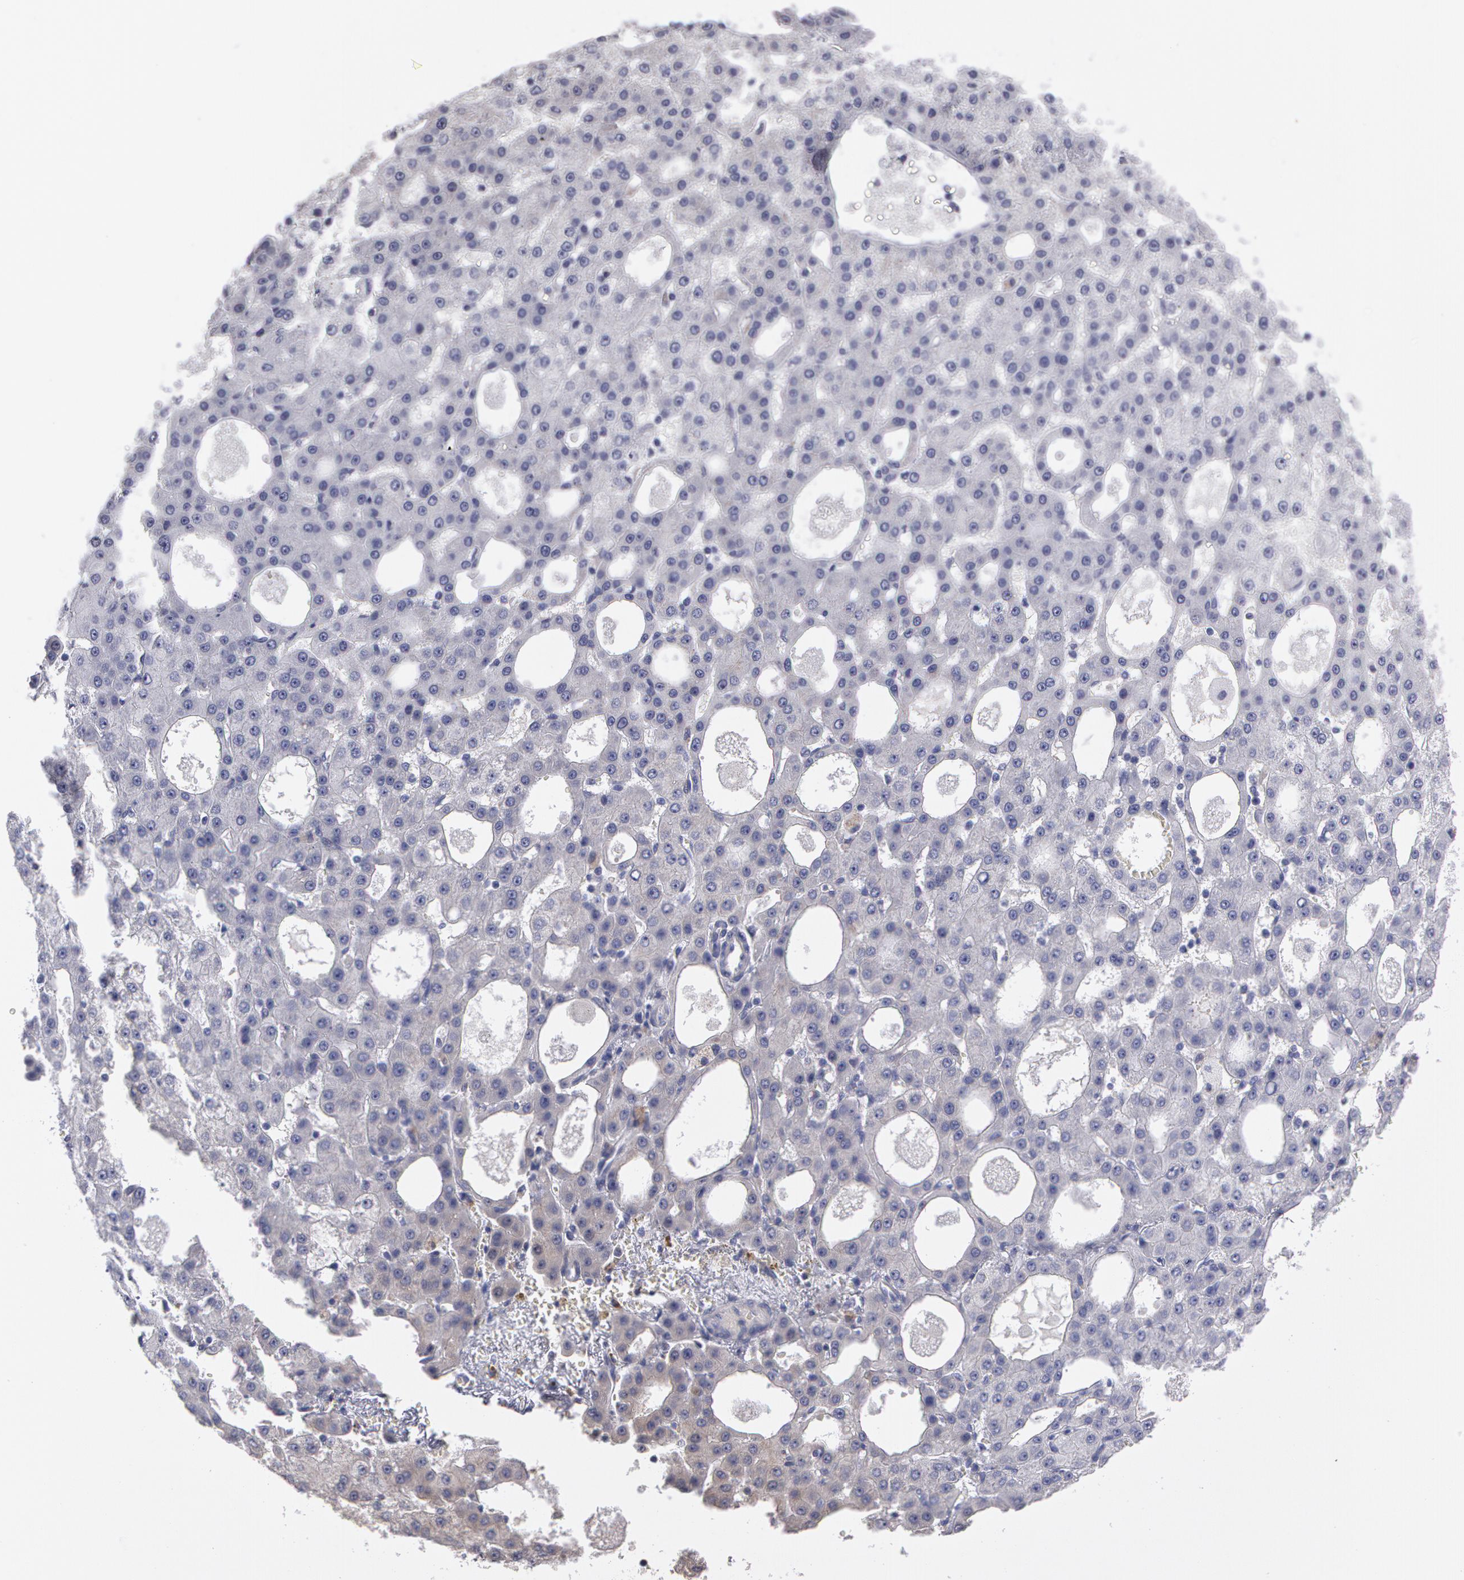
{"staining": {"intensity": "negative", "quantity": "none", "location": "none"}, "tissue": "liver cancer", "cell_type": "Tumor cells", "image_type": "cancer", "snomed": [{"axis": "morphology", "description": "Carcinoma, Hepatocellular, NOS"}, {"axis": "topography", "description": "Liver"}], "caption": "An image of human hepatocellular carcinoma (liver) is negative for staining in tumor cells.", "gene": "STX5", "patient": {"sex": "male", "age": 47}}